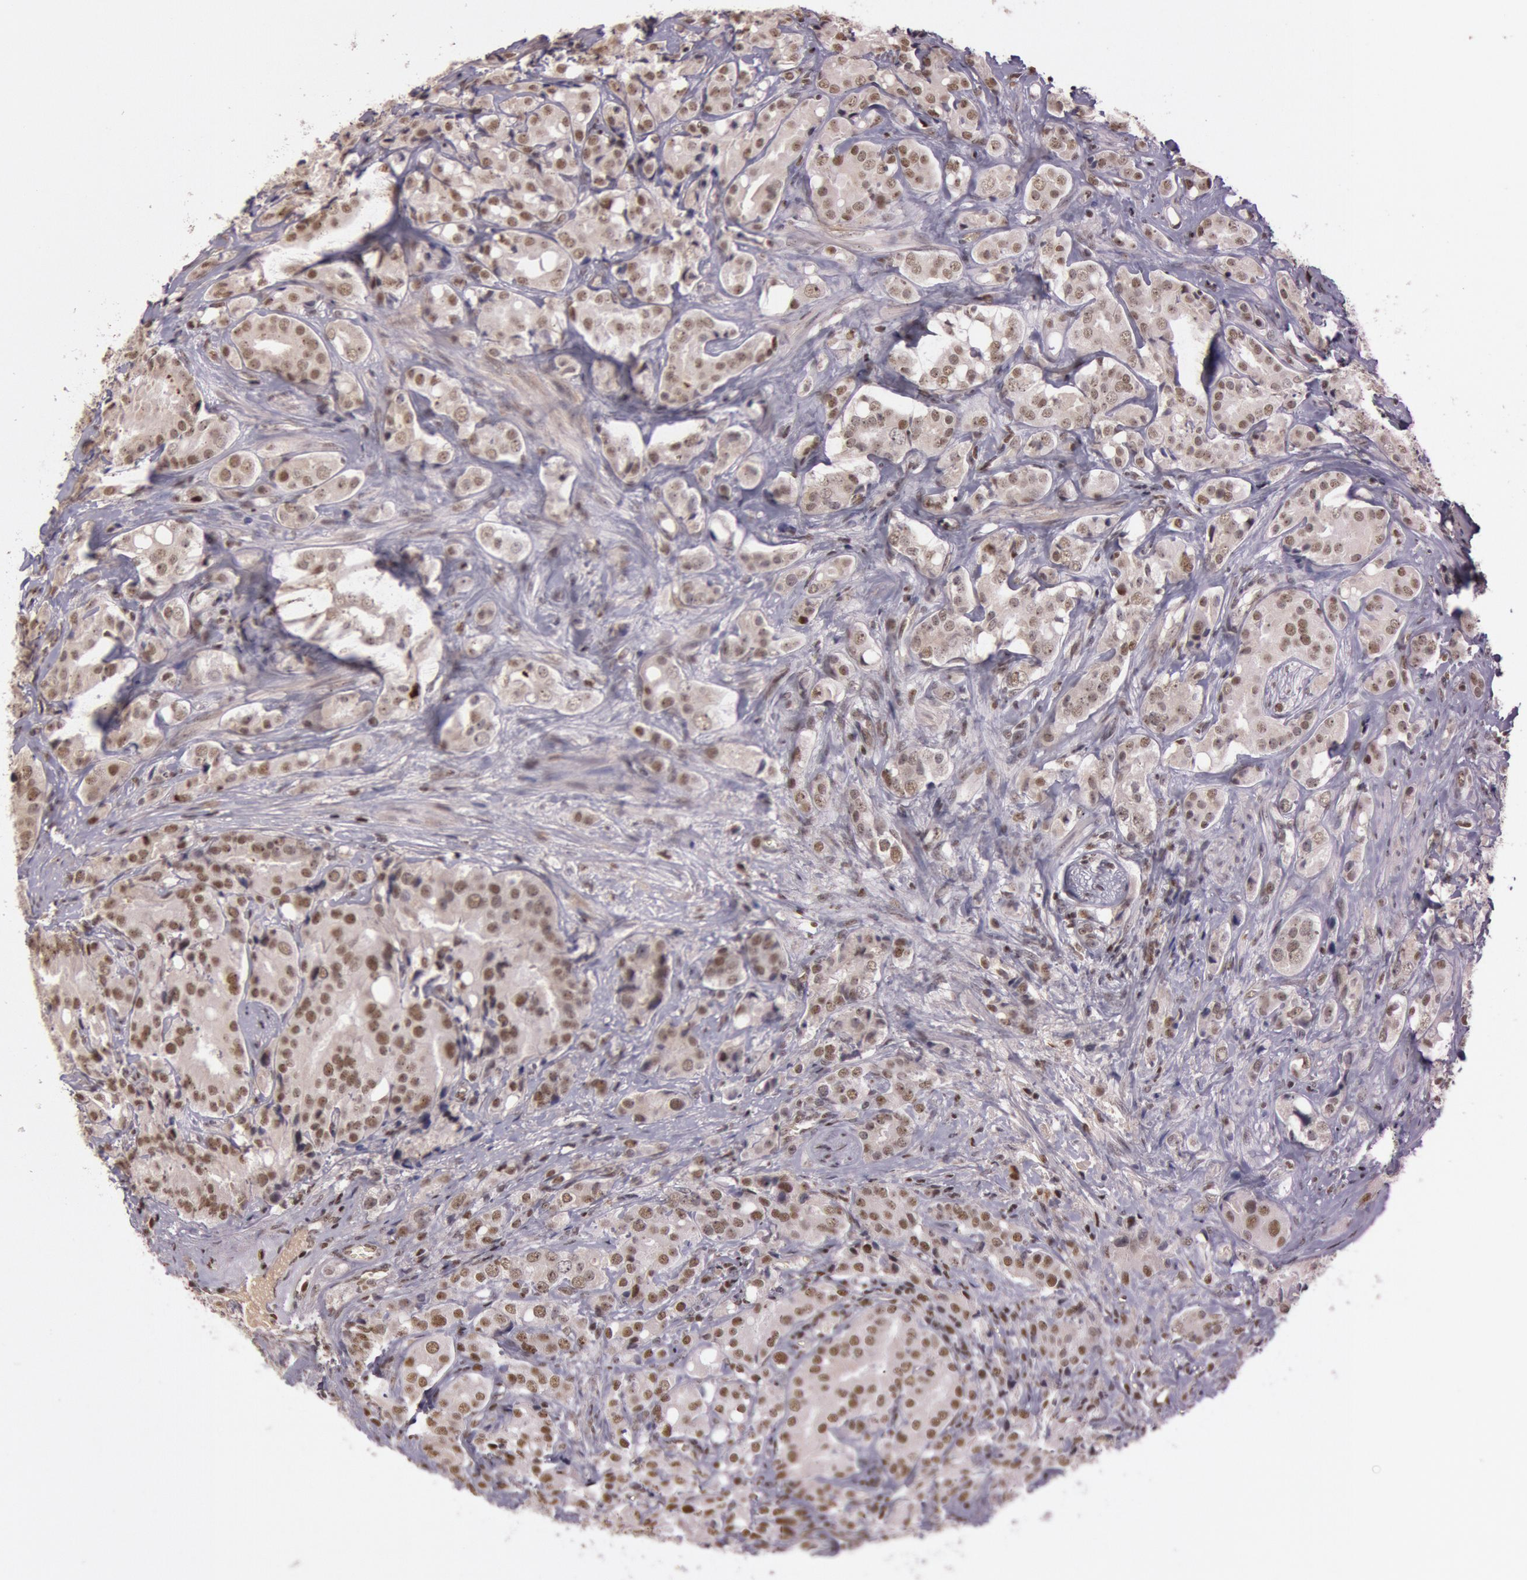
{"staining": {"intensity": "weak", "quantity": ">75%", "location": "nuclear"}, "tissue": "prostate cancer", "cell_type": "Tumor cells", "image_type": "cancer", "snomed": [{"axis": "morphology", "description": "Adenocarcinoma, High grade"}, {"axis": "topography", "description": "Prostate"}], "caption": "The photomicrograph displays a brown stain indicating the presence of a protein in the nuclear of tumor cells in prostate cancer.", "gene": "TASL", "patient": {"sex": "male", "age": 68}}